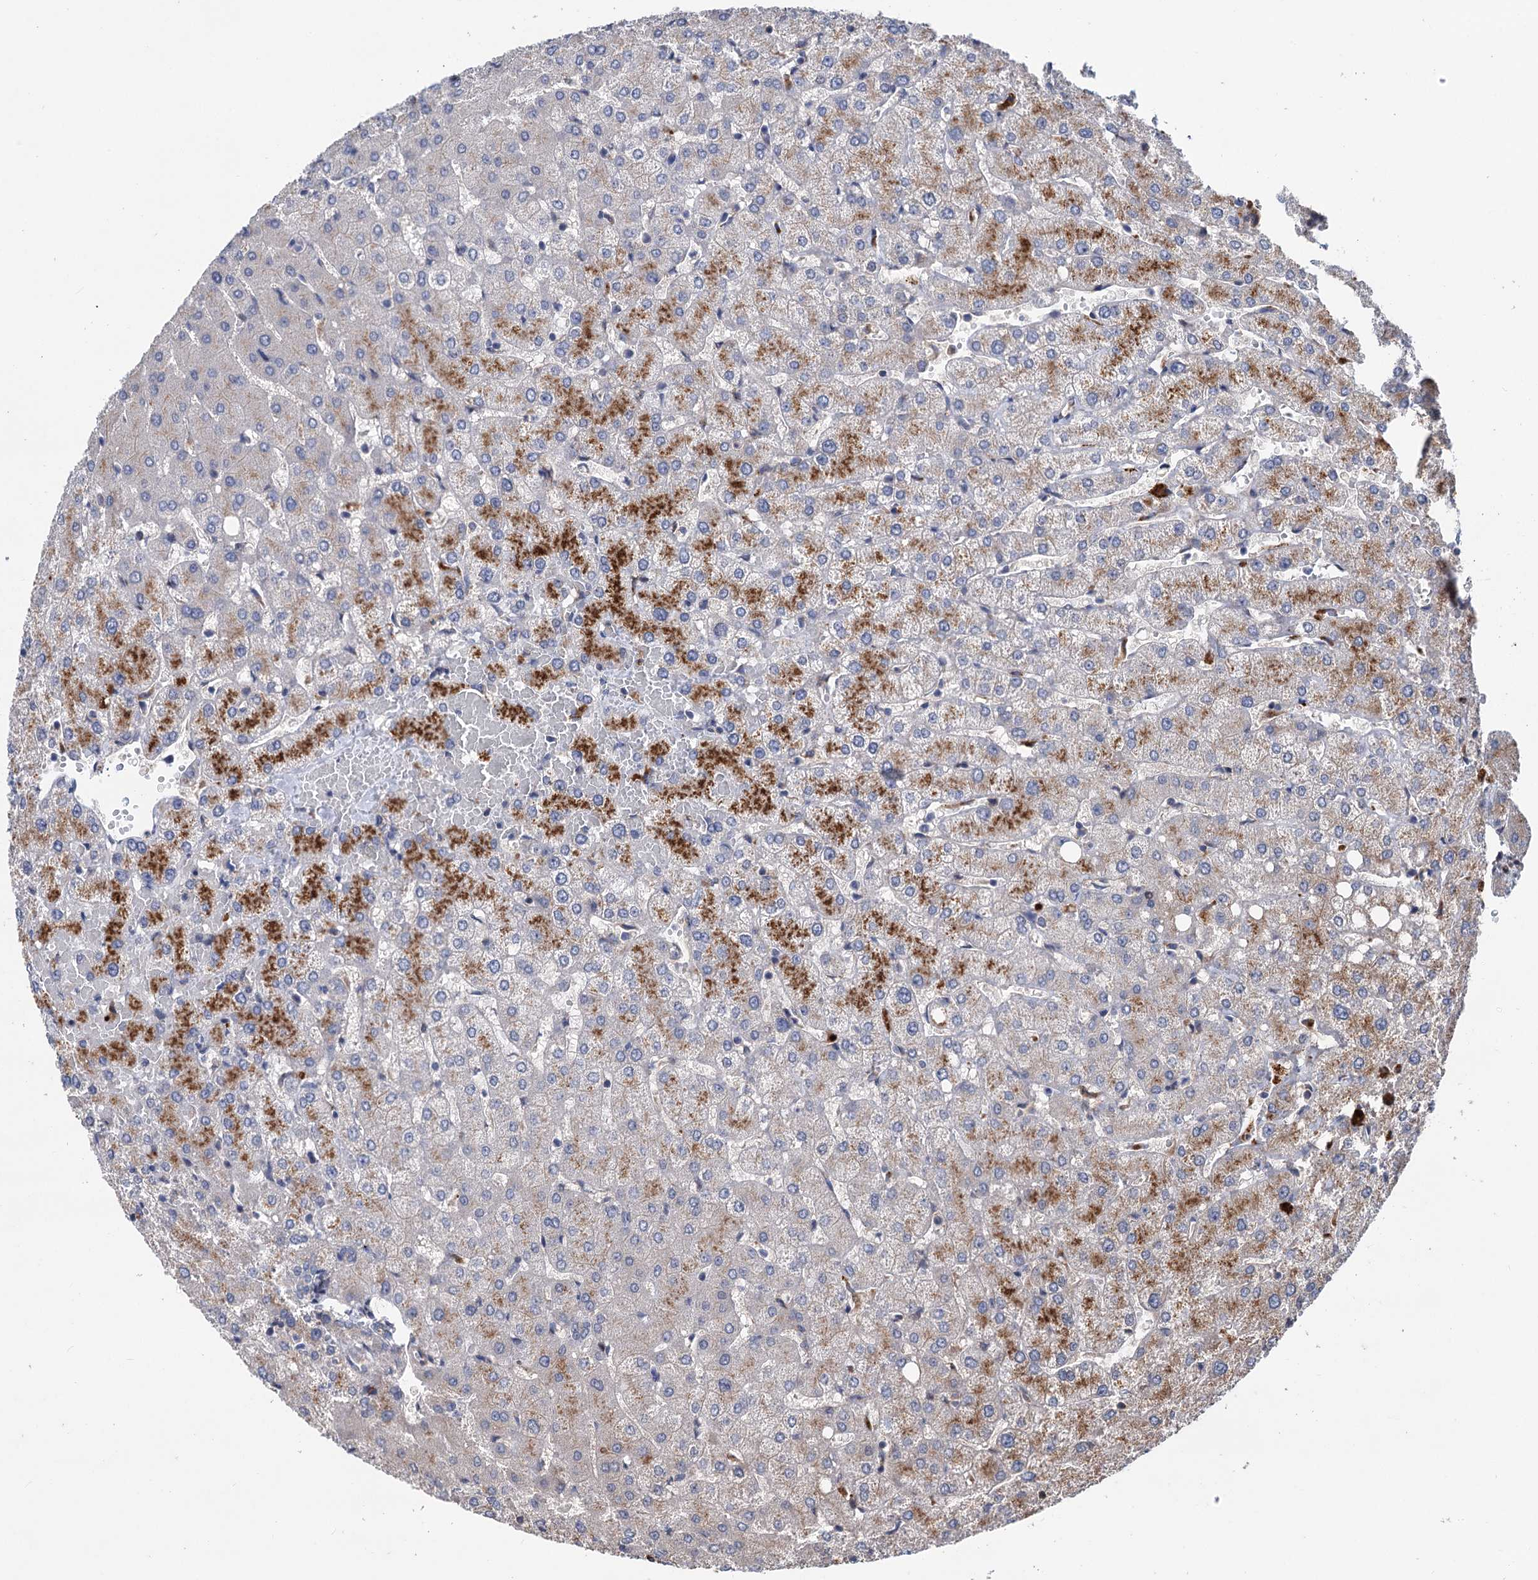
{"staining": {"intensity": "negative", "quantity": "none", "location": "none"}, "tissue": "liver", "cell_type": "Cholangiocytes", "image_type": "normal", "snomed": [{"axis": "morphology", "description": "Normal tissue, NOS"}, {"axis": "topography", "description": "Liver"}], "caption": "Immunohistochemistry of unremarkable human liver exhibits no staining in cholangiocytes. (DAB IHC, high magnification).", "gene": "UBR1", "patient": {"sex": "female", "age": 54}}